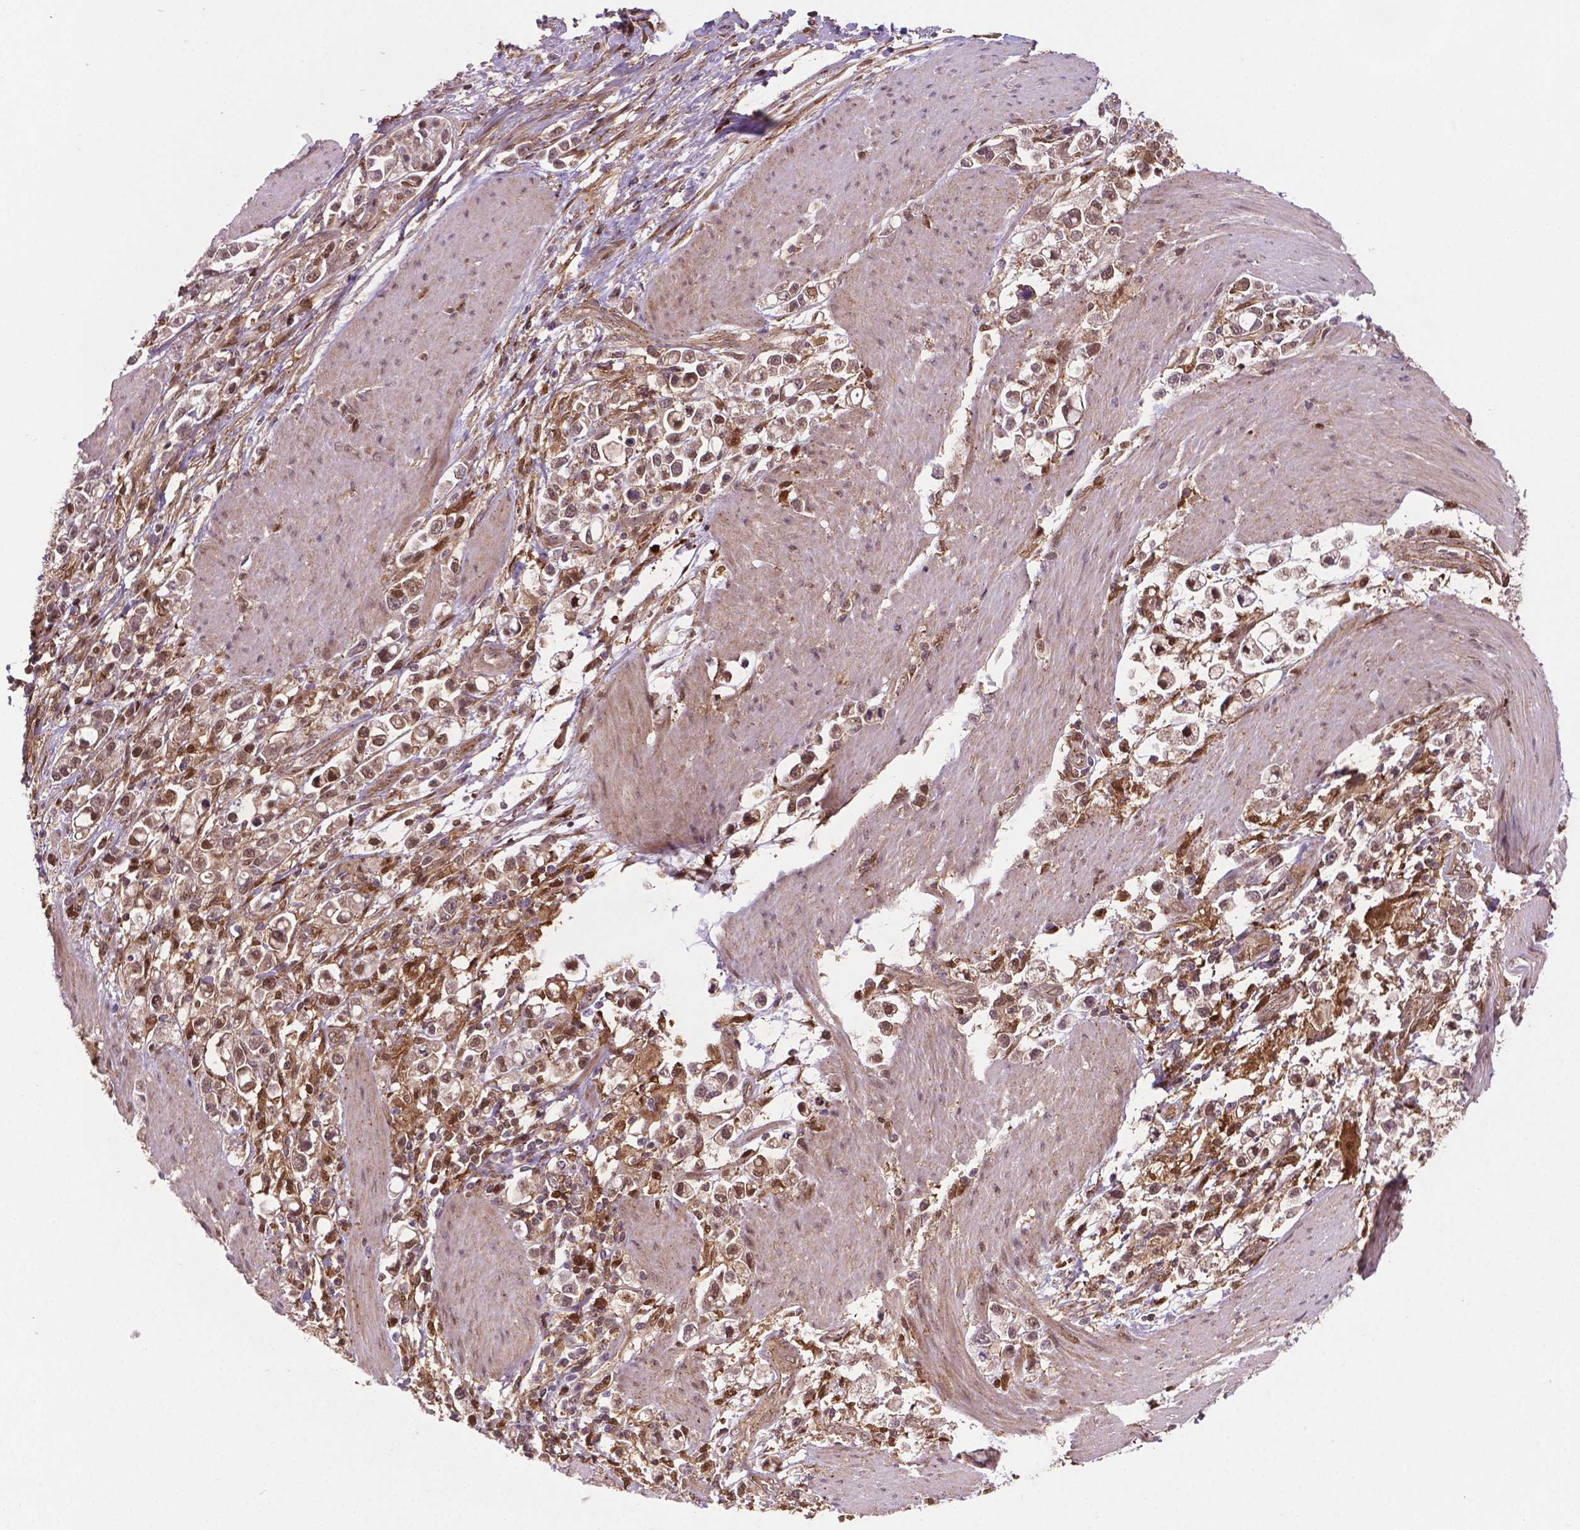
{"staining": {"intensity": "weak", "quantity": ">75%", "location": "cytoplasmic/membranous,nuclear"}, "tissue": "stomach cancer", "cell_type": "Tumor cells", "image_type": "cancer", "snomed": [{"axis": "morphology", "description": "Adenocarcinoma, NOS"}, {"axis": "topography", "description": "Stomach"}], "caption": "The immunohistochemical stain shows weak cytoplasmic/membranous and nuclear expression in tumor cells of stomach cancer tissue. The staining is performed using DAB (3,3'-diaminobenzidine) brown chromogen to label protein expression. The nuclei are counter-stained blue using hematoxylin.", "gene": "PLIN3", "patient": {"sex": "male", "age": 63}}